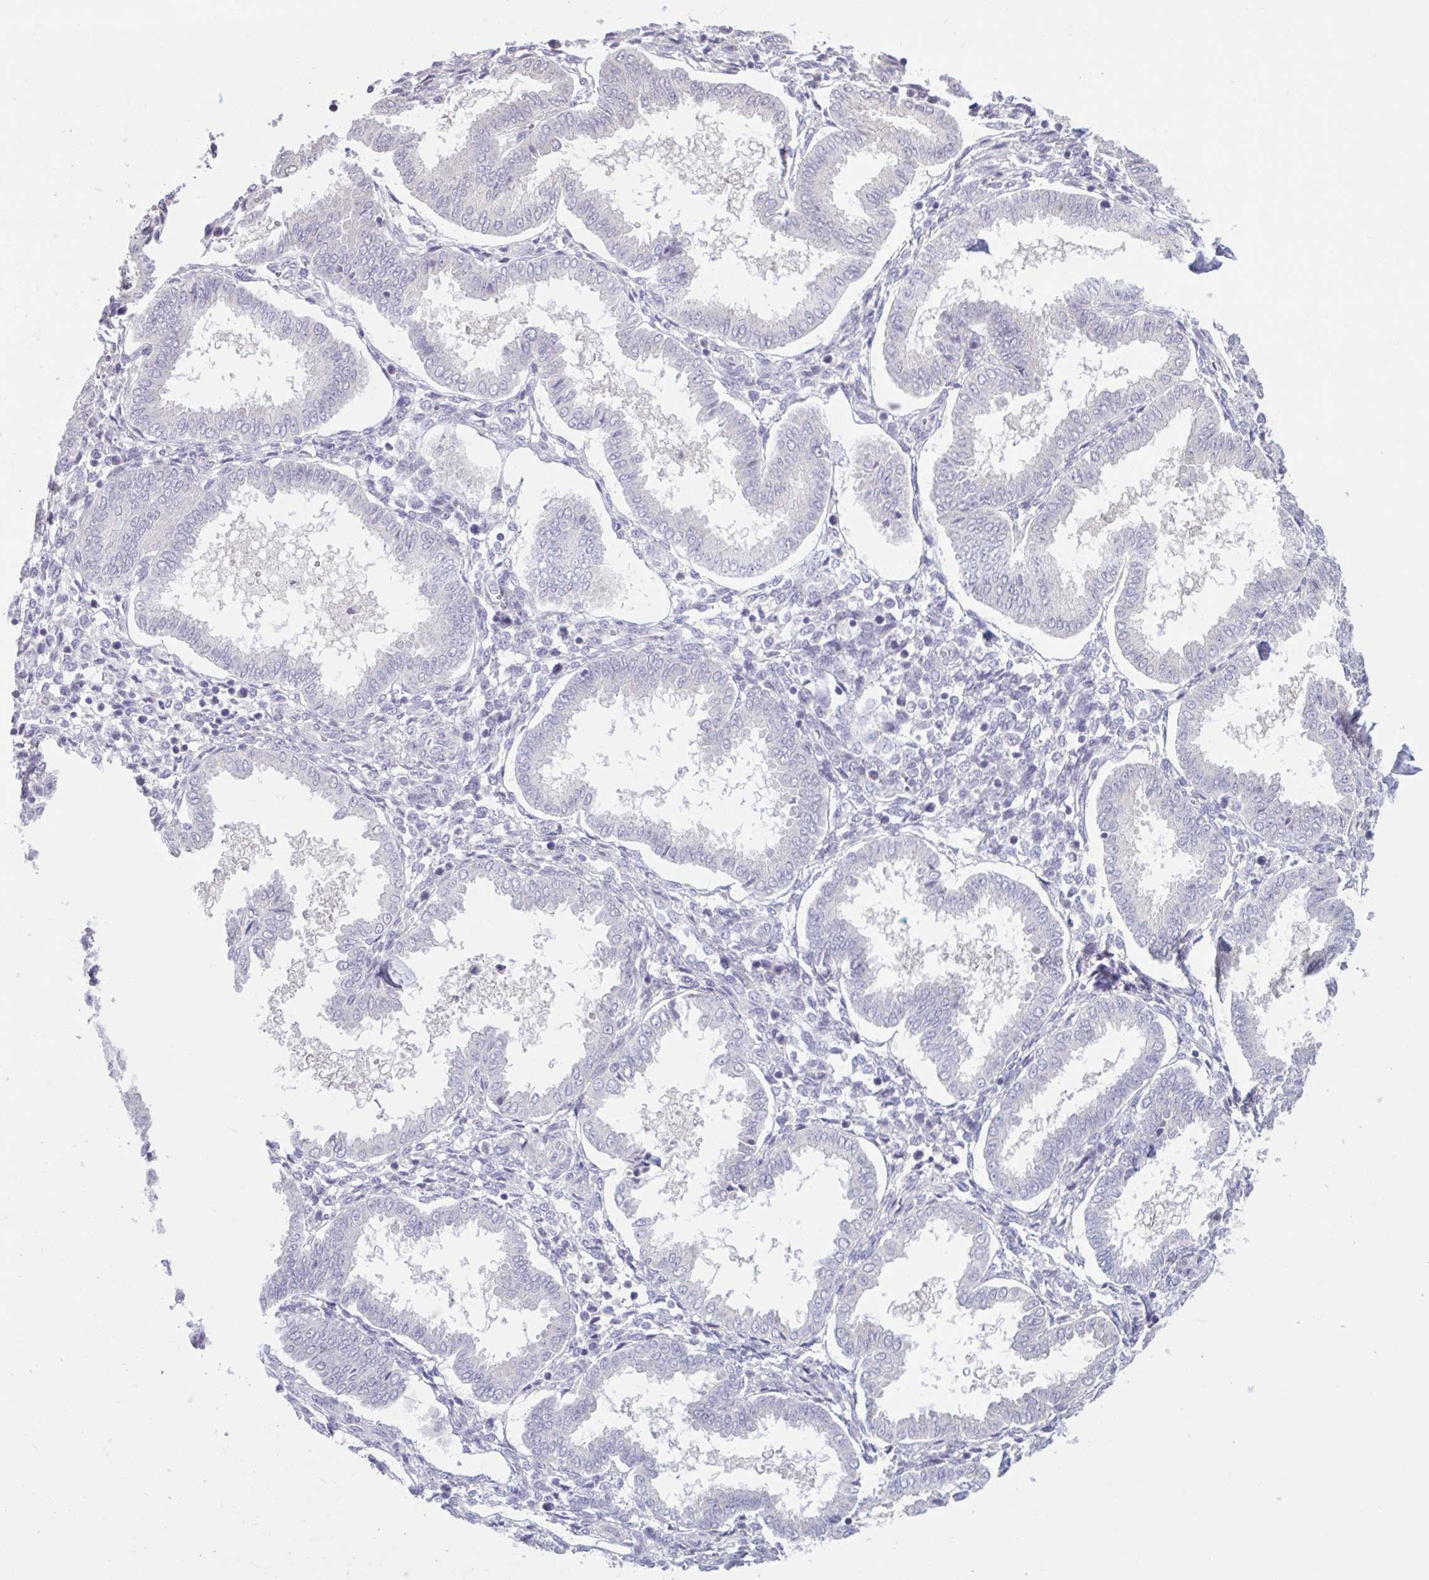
{"staining": {"intensity": "negative", "quantity": "none", "location": "none"}, "tissue": "endometrium", "cell_type": "Cells in endometrial stroma", "image_type": "normal", "snomed": [{"axis": "morphology", "description": "Normal tissue, NOS"}, {"axis": "topography", "description": "Endometrium"}], "caption": "The image displays no staining of cells in endometrial stroma in unremarkable endometrium. (DAB immunohistochemistry (IHC) with hematoxylin counter stain).", "gene": "CDH19", "patient": {"sex": "female", "age": 24}}